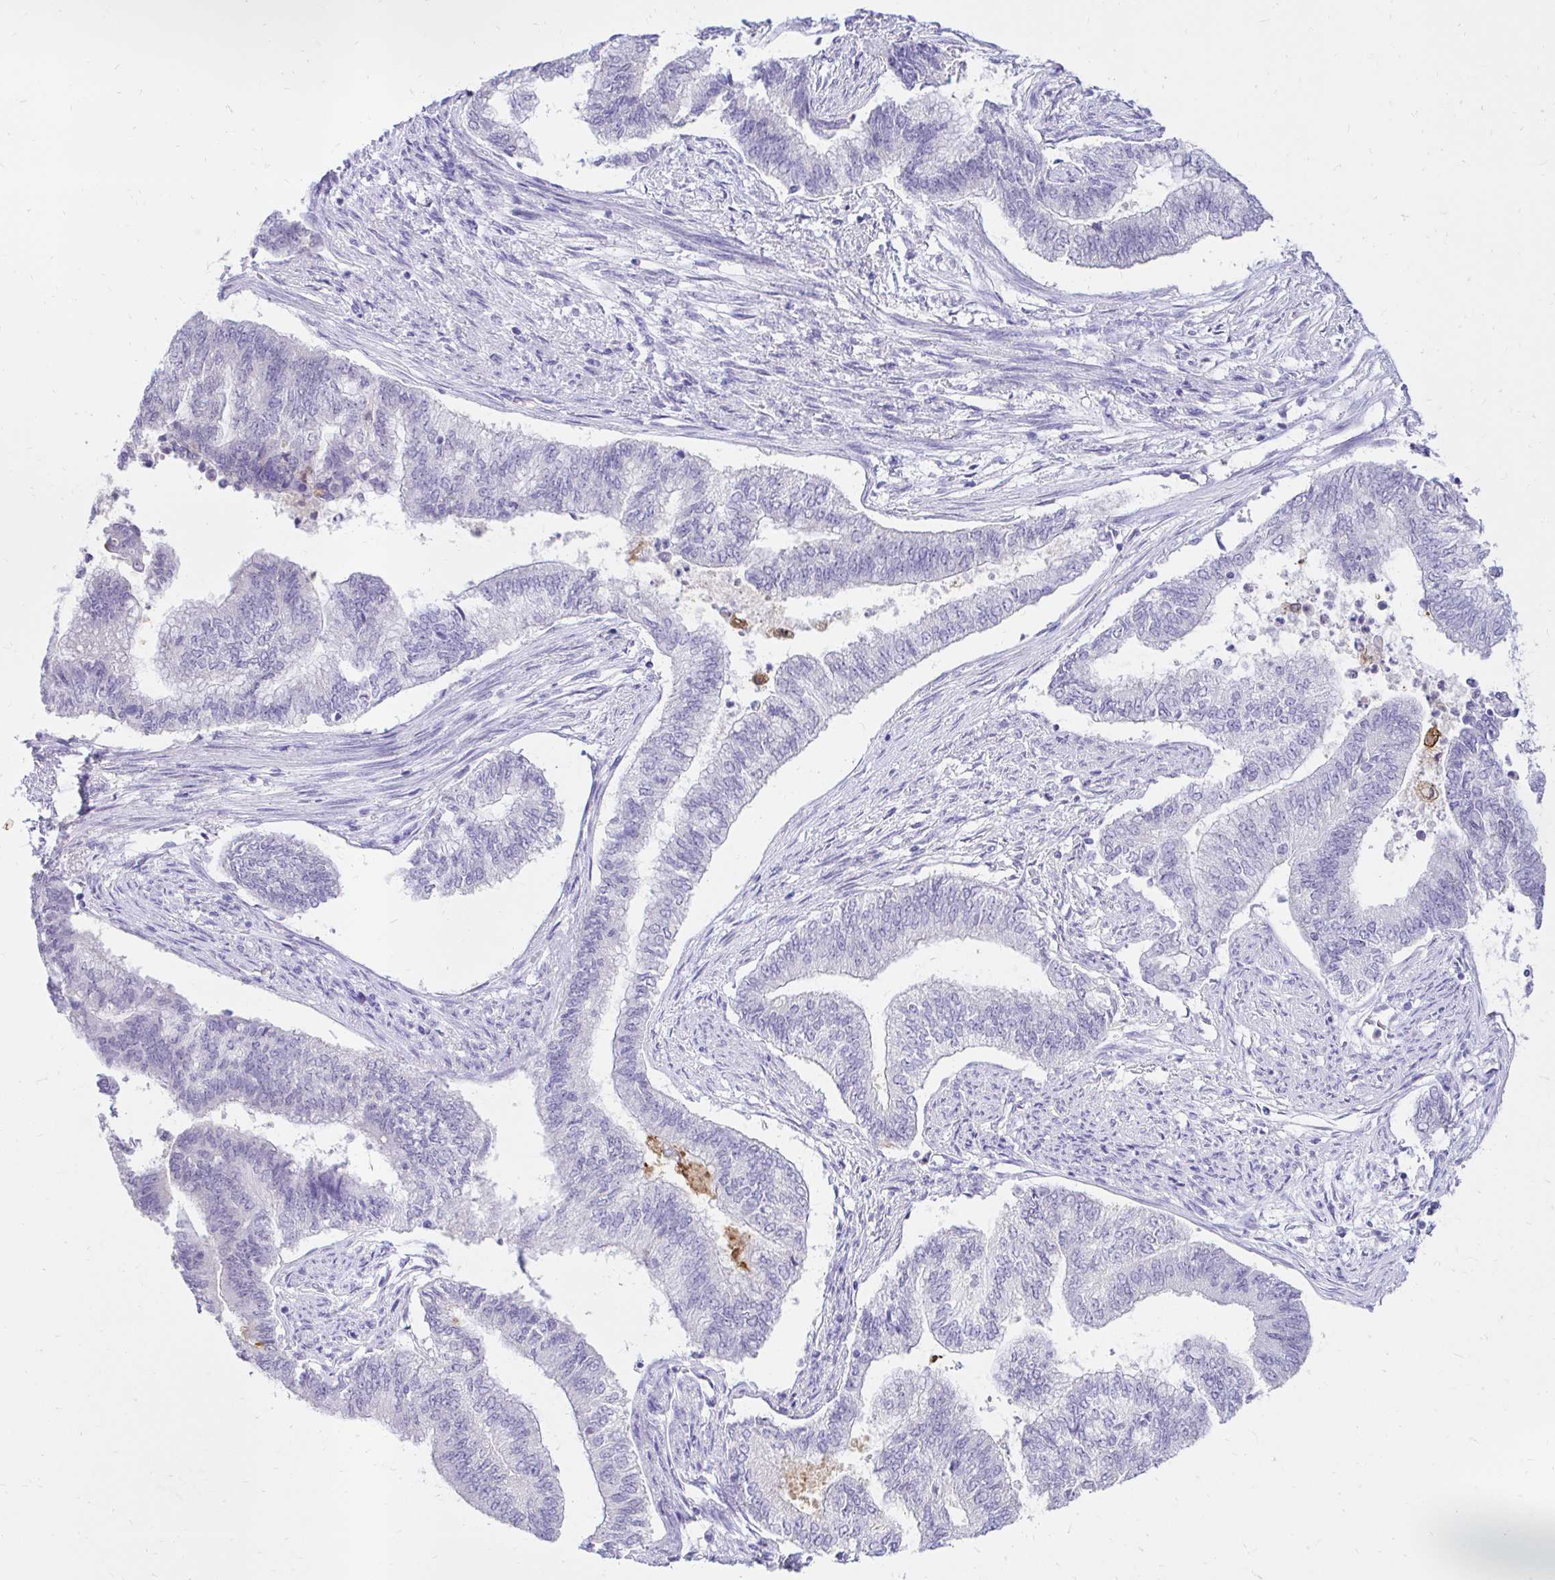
{"staining": {"intensity": "negative", "quantity": "none", "location": "none"}, "tissue": "endometrial cancer", "cell_type": "Tumor cells", "image_type": "cancer", "snomed": [{"axis": "morphology", "description": "Adenocarcinoma, NOS"}, {"axis": "topography", "description": "Endometrium"}], "caption": "A high-resolution histopathology image shows immunohistochemistry (IHC) staining of endometrial cancer (adenocarcinoma), which shows no significant expression in tumor cells.", "gene": "FATE1", "patient": {"sex": "female", "age": 65}}